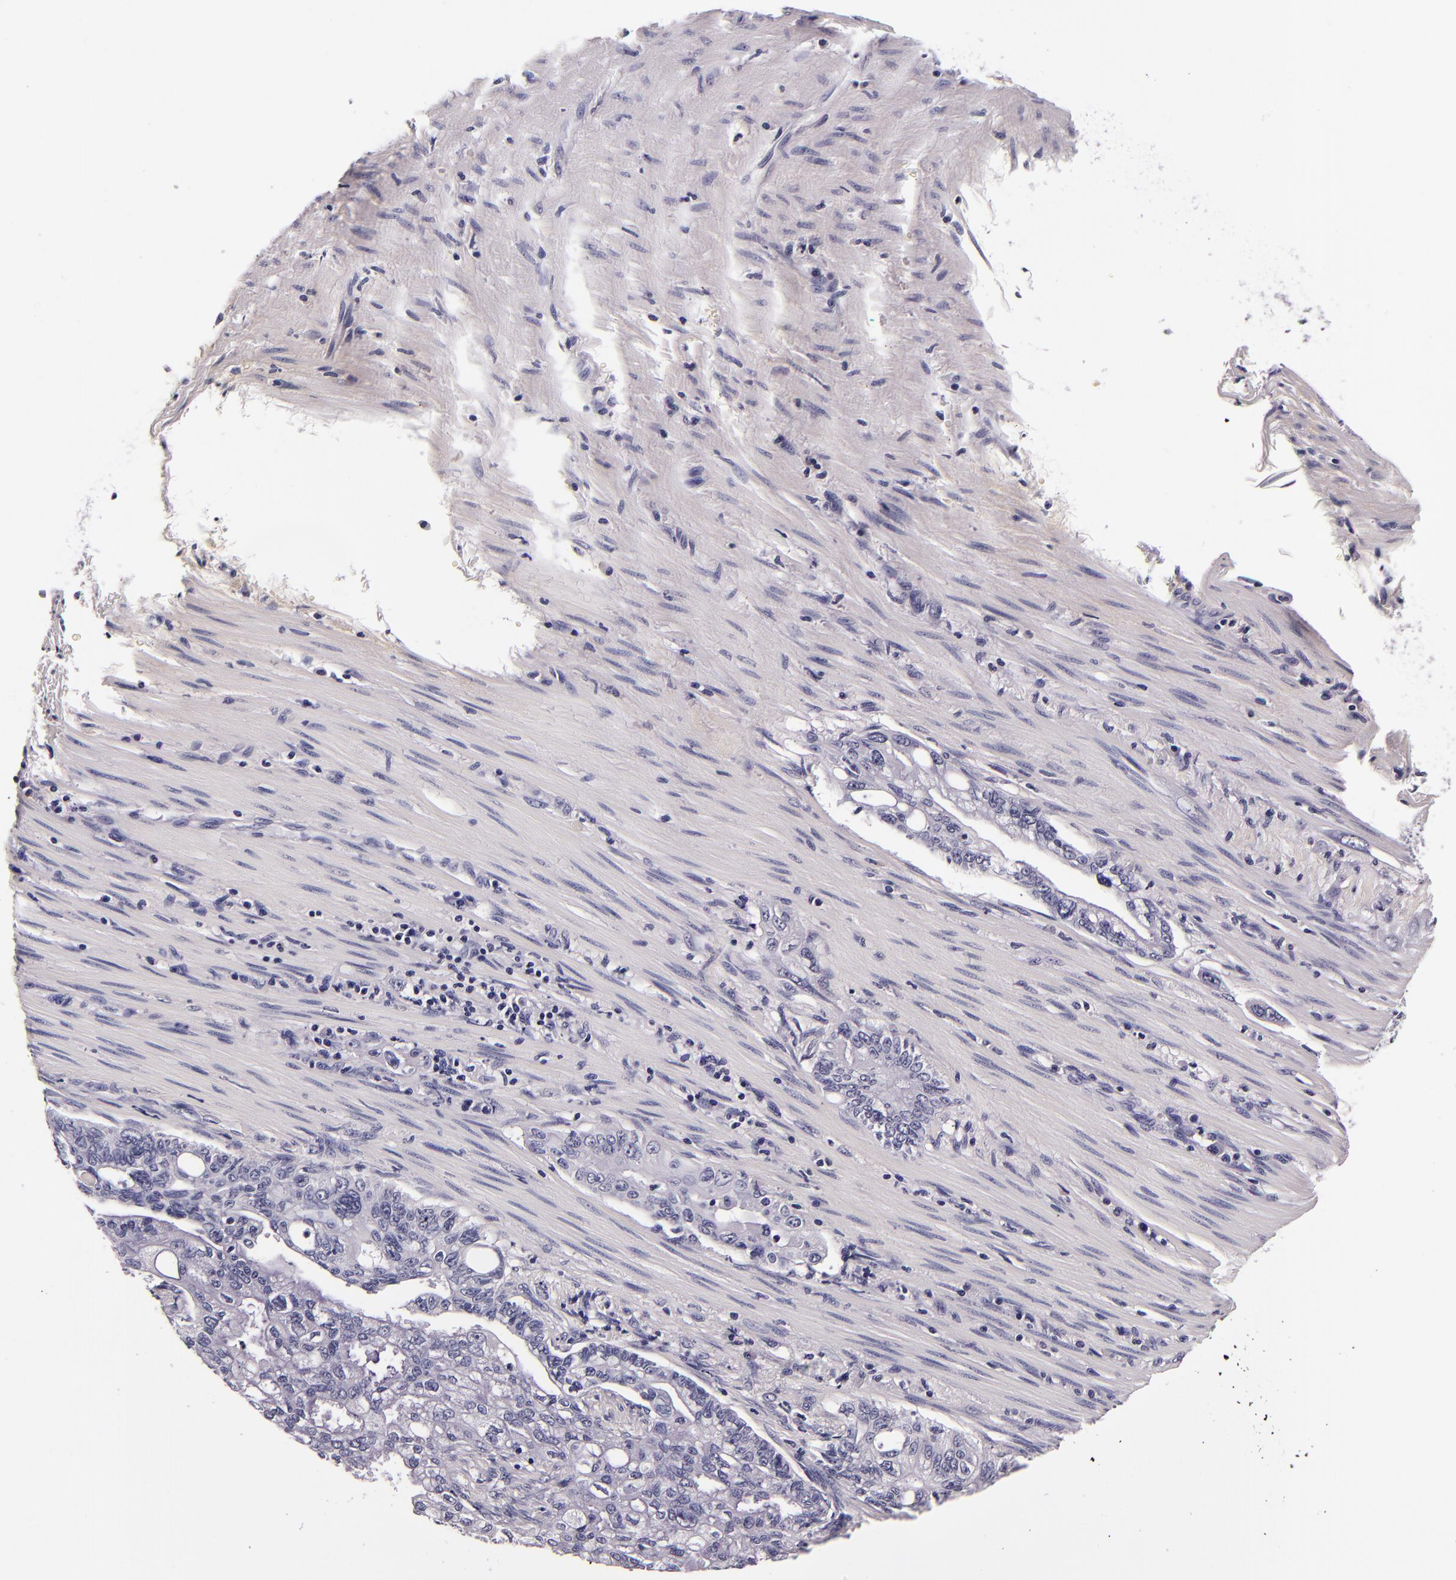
{"staining": {"intensity": "negative", "quantity": "none", "location": "none"}, "tissue": "pancreatic cancer", "cell_type": "Tumor cells", "image_type": "cancer", "snomed": [{"axis": "morphology", "description": "Normal tissue, NOS"}, {"axis": "topography", "description": "Pancreas"}], "caption": "Pancreatic cancer stained for a protein using immunohistochemistry (IHC) shows no staining tumor cells.", "gene": "FBN1", "patient": {"sex": "male", "age": 42}}